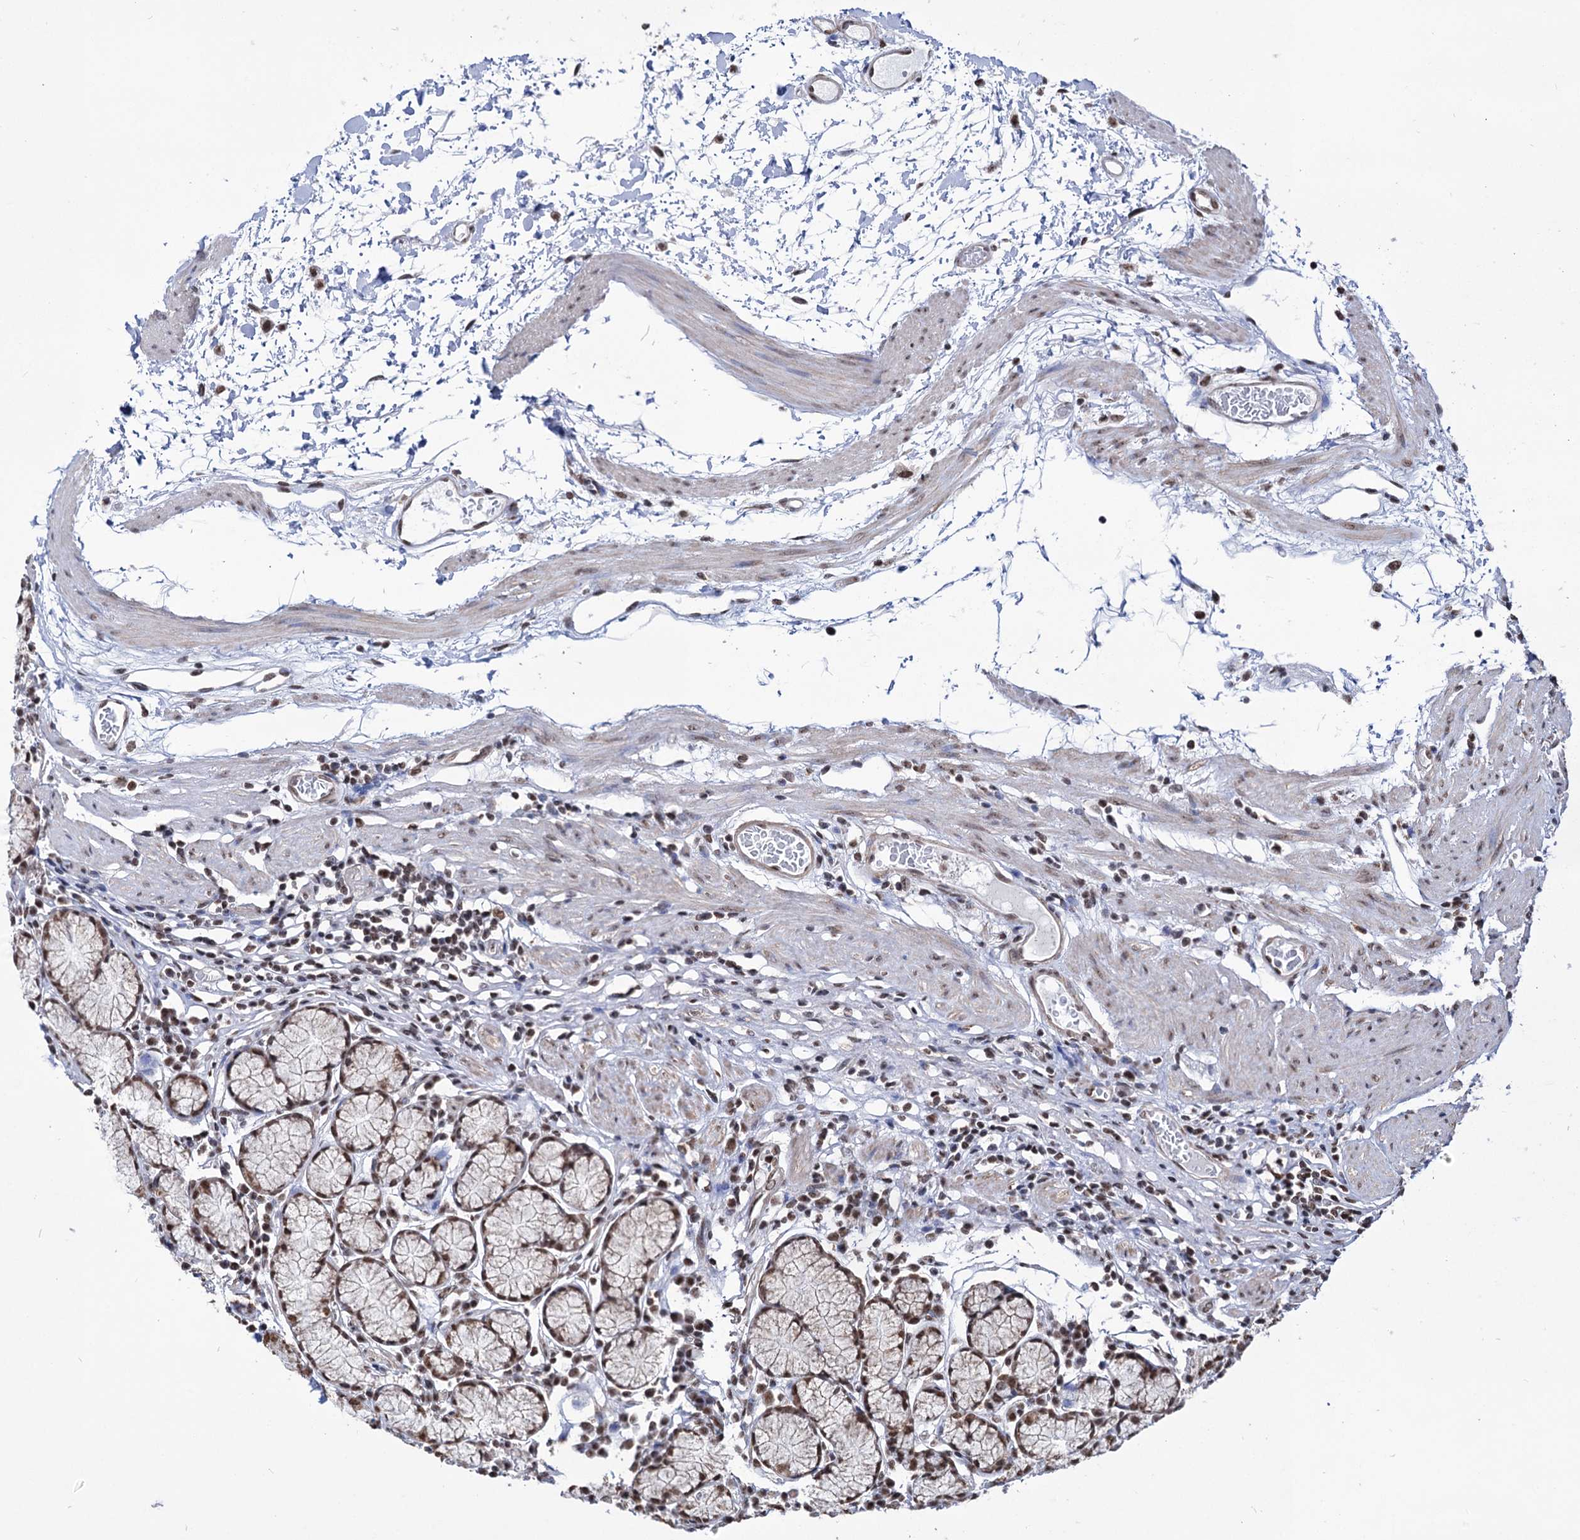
{"staining": {"intensity": "moderate", "quantity": ">75%", "location": "nuclear"}, "tissue": "stomach", "cell_type": "Glandular cells", "image_type": "normal", "snomed": [{"axis": "morphology", "description": "Normal tissue, NOS"}, {"axis": "topography", "description": "Stomach"}], "caption": "IHC image of normal stomach: stomach stained using IHC shows medium levels of moderate protein expression localized specifically in the nuclear of glandular cells, appearing as a nuclear brown color.", "gene": "ABHD10", "patient": {"sex": "male", "age": 55}}